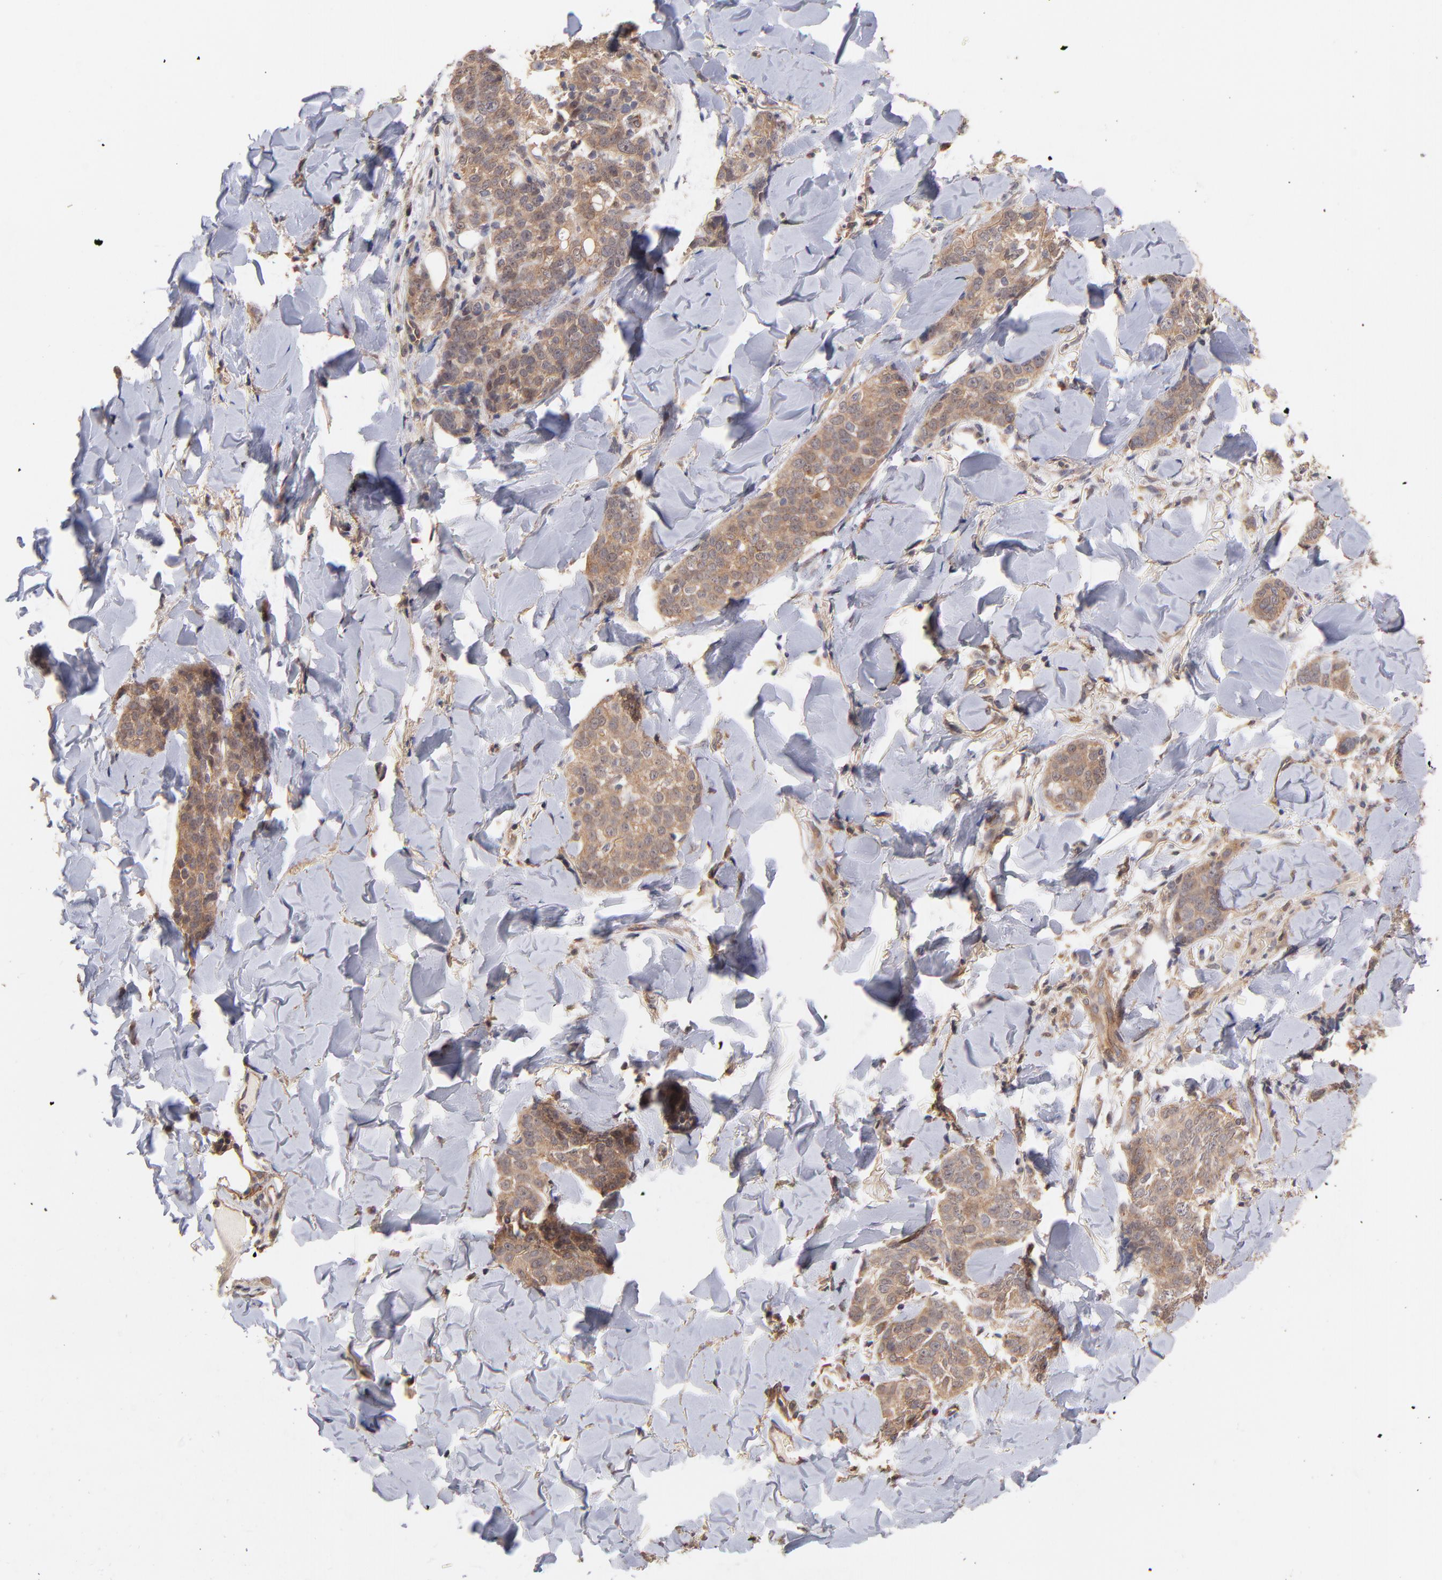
{"staining": {"intensity": "moderate", "quantity": ">75%", "location": "cytoplasmic/membranous"}, "tissue": "skin cancer", "cell_type": "Tumor cells", "image_type": "cancer", "snomed": [{"axis": "morphology", "description": "Normal tissue, NOS"}, {"axis": "morphology", "description": "Squamous cell carcinoma, NOS"}, {"axis": "topography", "description": "Skin"}], "caption": "The photomicrograph exhibits a brown stain indicating the presence of a protein in the cytoplasmic/membranous of tumor cells in skin cancer (squamous cell carcinoma).", "gene": "STAP2", "patient": {"sex": "female", "age": 83}}